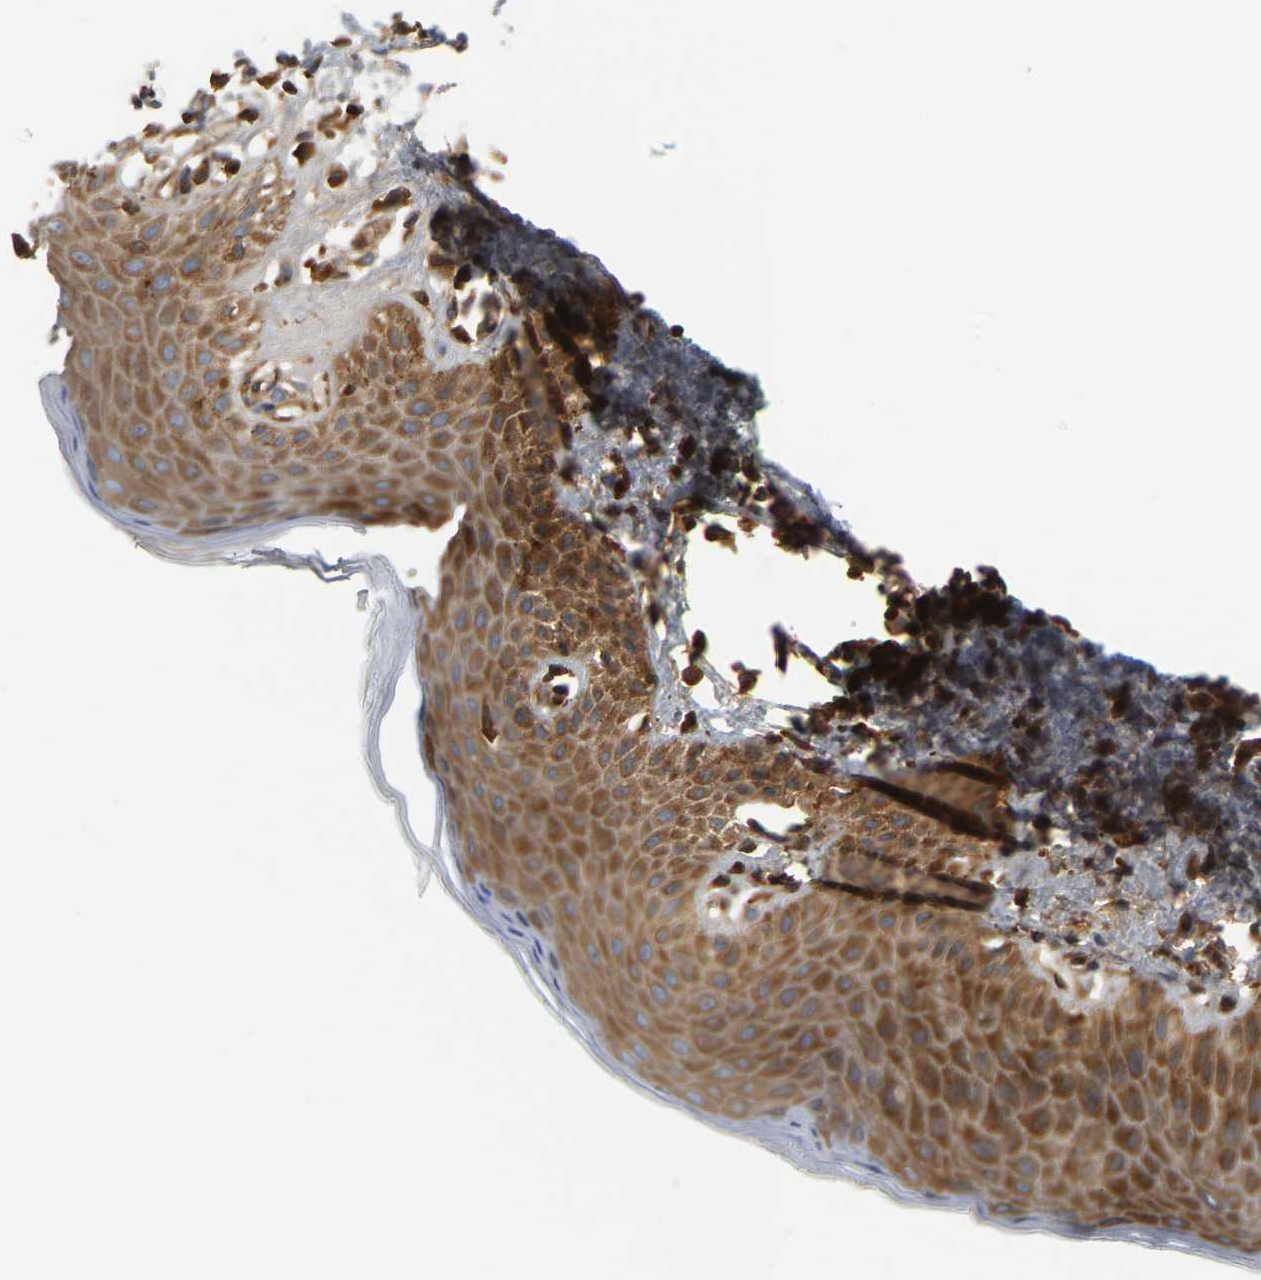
{"staining": {"intensity": "moderate", "quantity": ">75%", "location": "cytoplasmic/membranous"}, "tissue": "skin", "cell_type": "Epidermal cells", "image_type": "normal", "snomed": [{"axis": "morphology", "description": "Normal tissue, NOS"}, {"axis": "topography", "description": "Anal"}], "caption": "A high-resolution micrograph shows immunohistochemistry staining of unremarkable skin, which shows moderate cytoplasmic/membranous expression in about >75% of epidermal cells. (brown staining indicates protein expression, while blue staining denotes nuclei).", "gene": "AKAP13", "patient": {"sex": "male", "age": 44}}